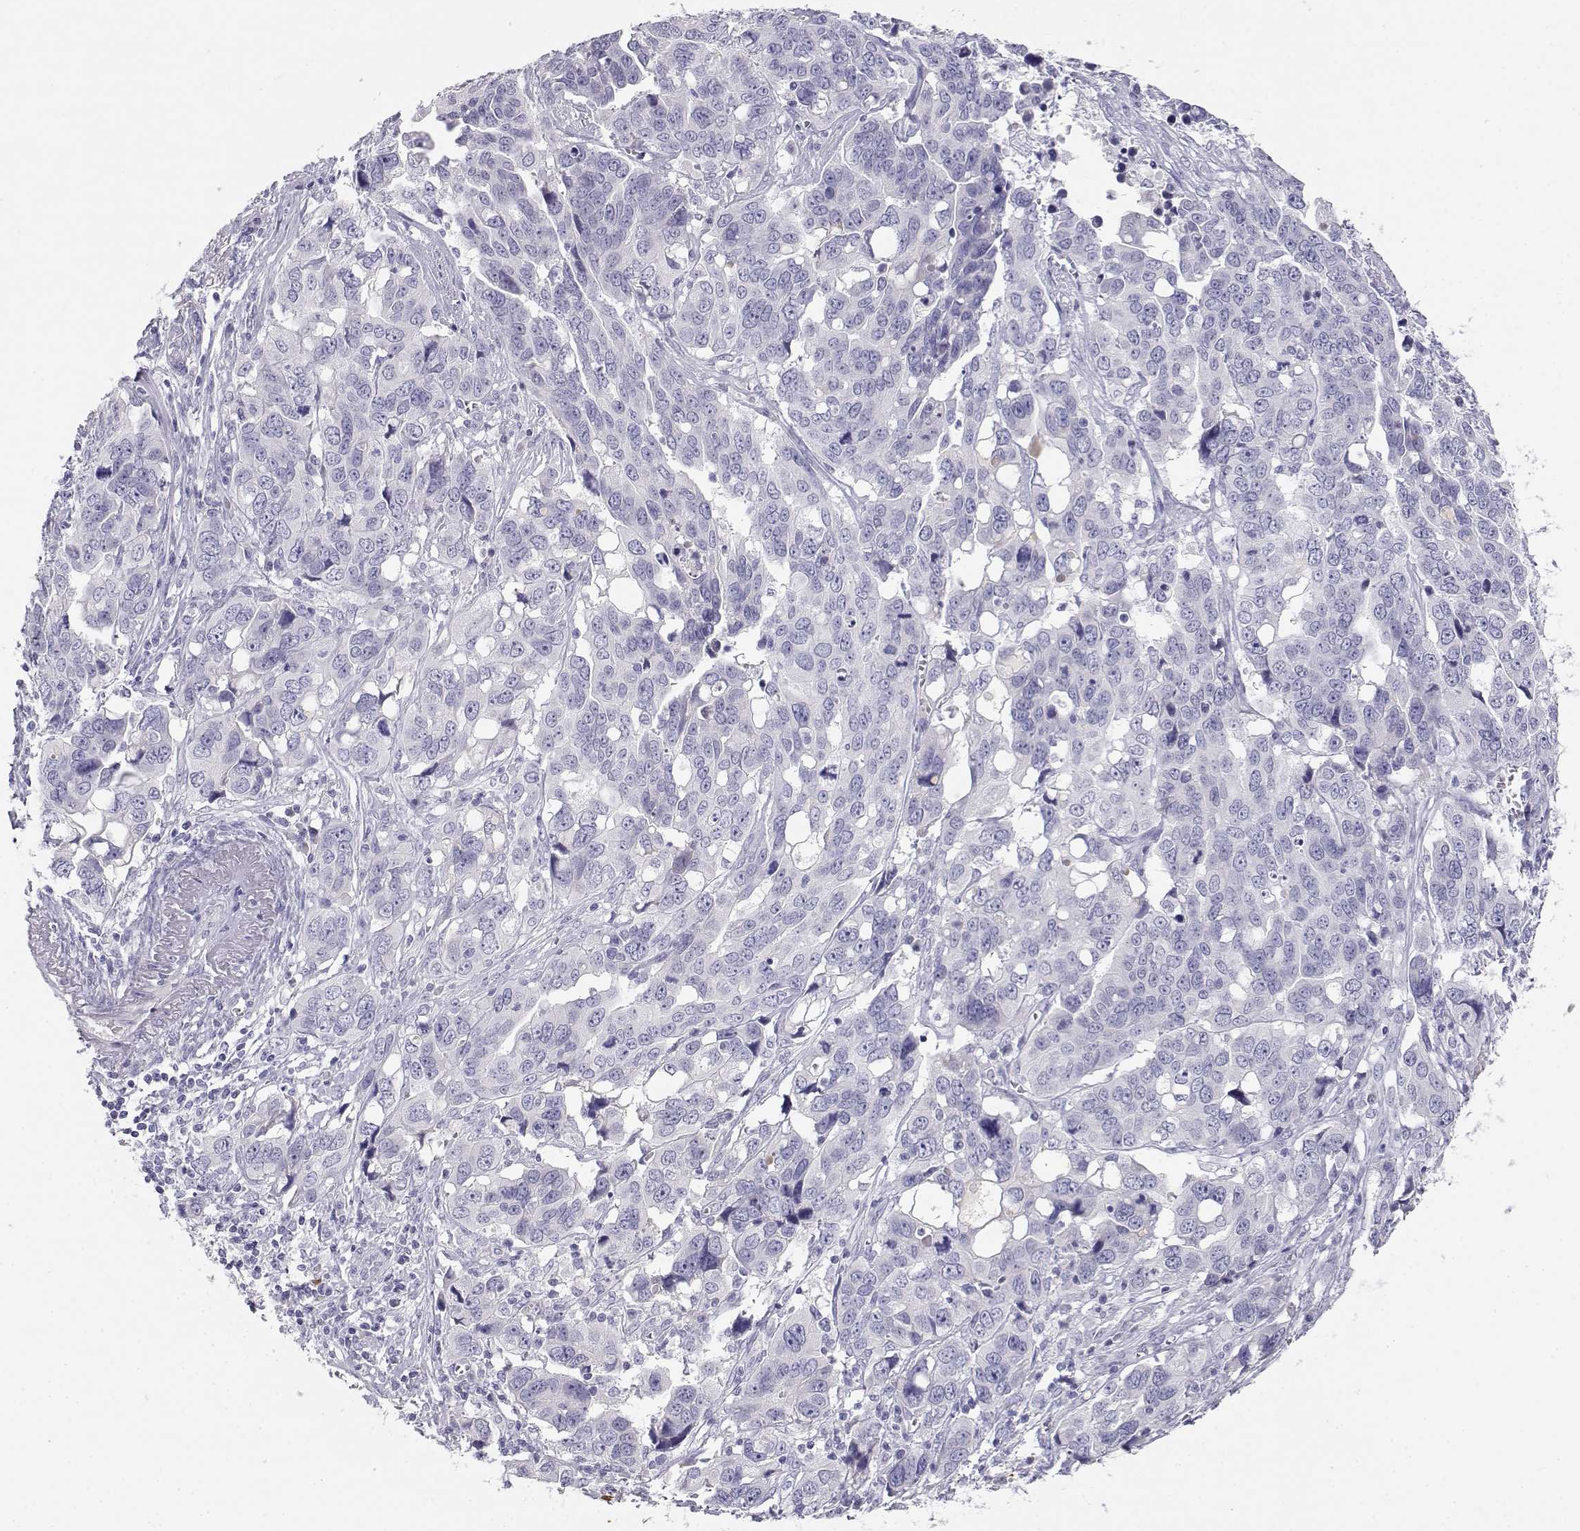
{"staining": {"intensity": "negative", "quantity": "none", "location": "none"}, "tissue": "ovarian cancer", "cell_type": "Tumor cells", "image_type": "cancer", "snomed": [{"axis": "morphology", "description": "Carcinoma, endometroid"}, {"axis": "topography", "description": "Ovary"}], "caption": "Immunohistochemistry histopathology image of neoplastic tissue: ovarian cancer (endometroid carcinoma) stained with DAB (3,3'-diaminobenzidine) demonstrates no significant protein positivity in tumor cells.", "gene": "GPR174", "patient": {"sex": "female", "age": 78}}